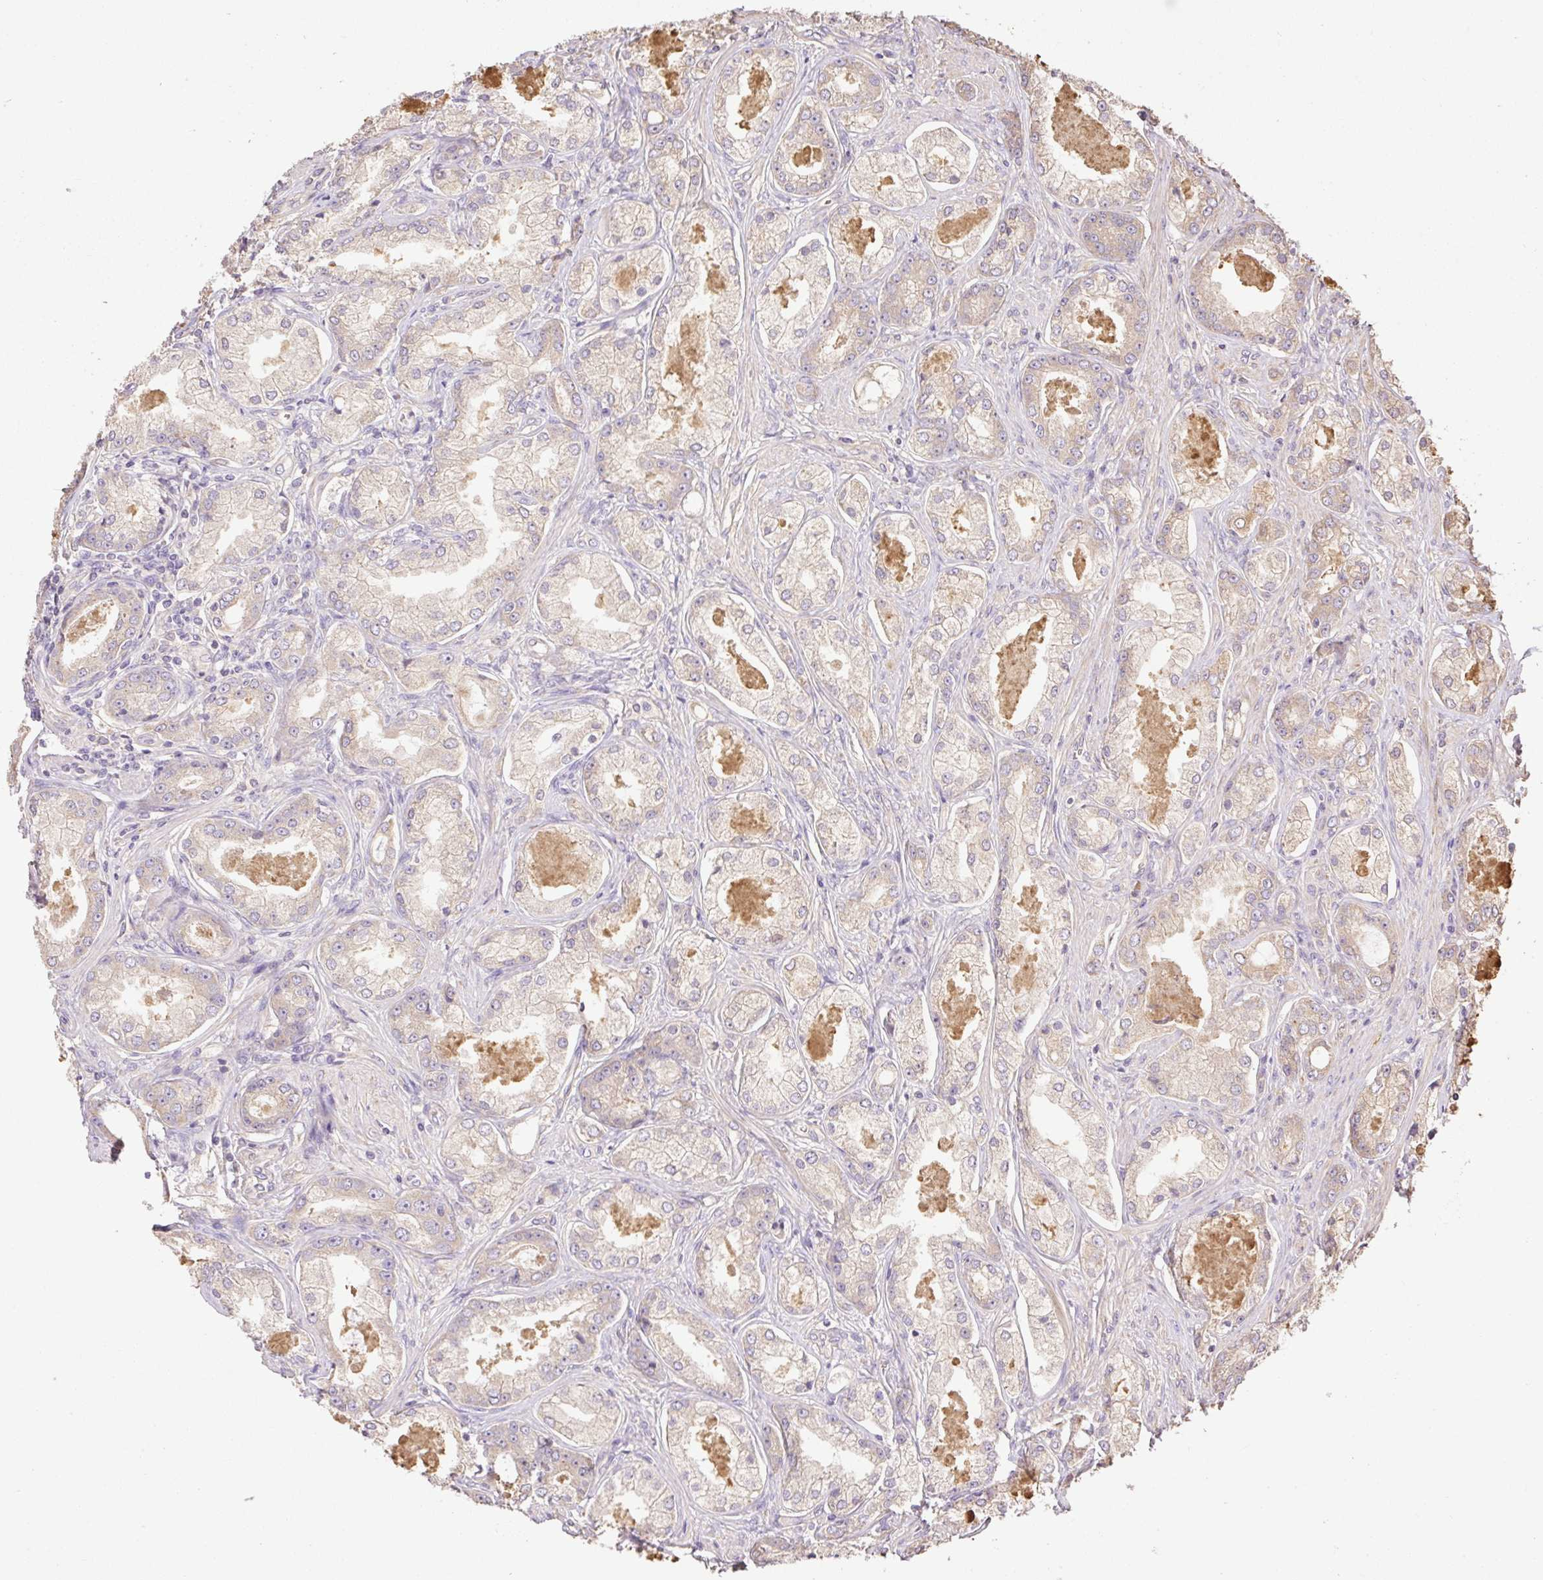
{"staining": {"intensity": "weak", "quantity": "<25%", "location": "cytoplasmic/membranous"}, "tissue": "prostate cancer", "cell_type": "Tumor cells", "image_type": "cancer", "snomed": [{"axis": "morphology", "description": "Adenocarcinoma, Low grade"}, {"axis": "topography", "description": "Prostate"}], "caption": "A high-resolution micrograph shows IHC staining of prostate adenocarcinoma (low-grade), which shows no significant staining in tumor cells.", "gene": "DESI1", "patient": {"sex": "male", "age": 68}}